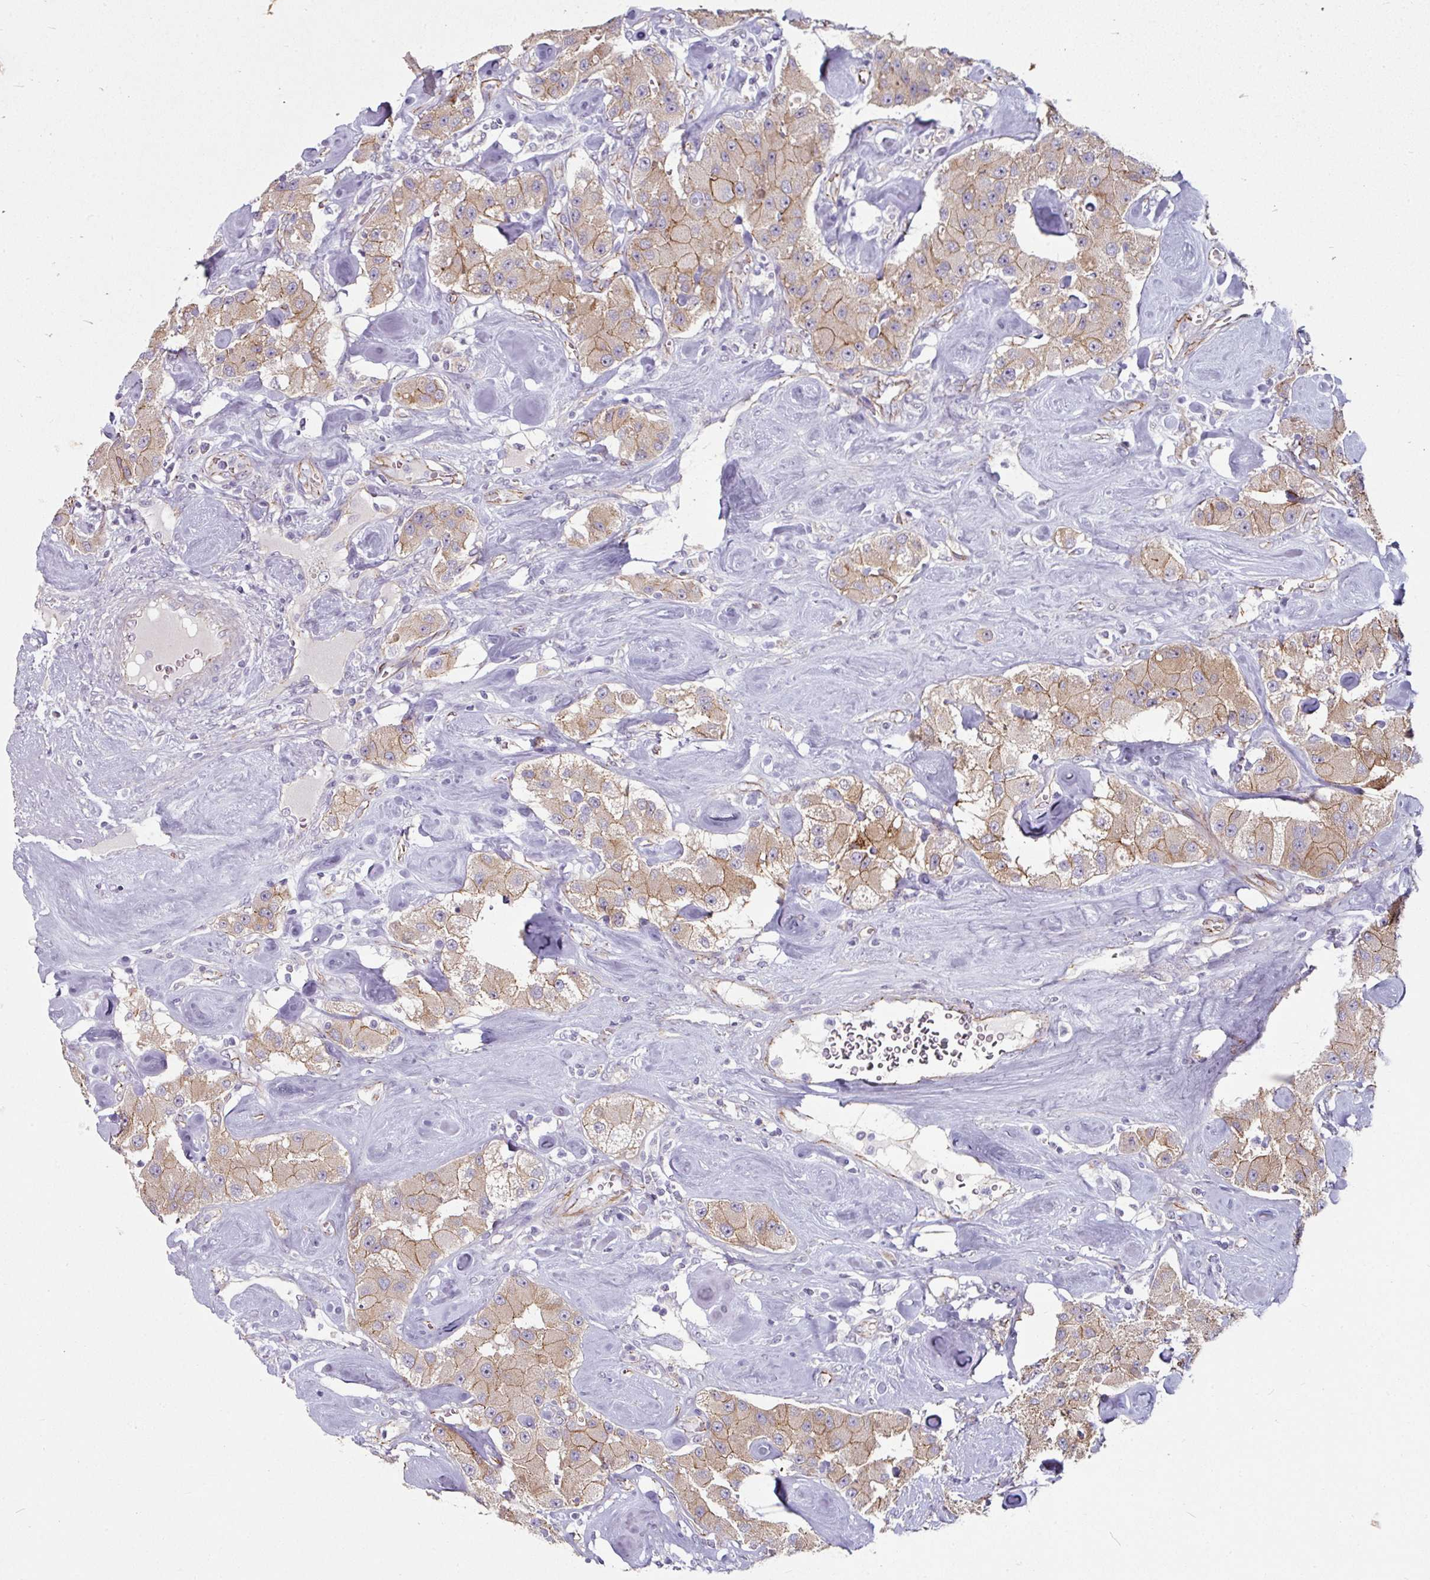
{"staining": {"intensity": "moderate", "quantity": "25%-75%", "location": "cytoplasmic/membranous"}, "tissue": "carcinoid", "cell_type": "Tumor cells", "image_type": "cancer", "snomed": [{"axis": "morphology", "description": "Carcinoid, malignant, NOS"}, {"axis": "topography", "description": "Pancreas"}], "caption": "This is a photomicrograph of IHC staining of carcinoid, which shows moderate positivity in the cytoplasmic/membranous of tumor cells.", "gene": "JUP", "patient": {"sex": "male", "age": 41}}